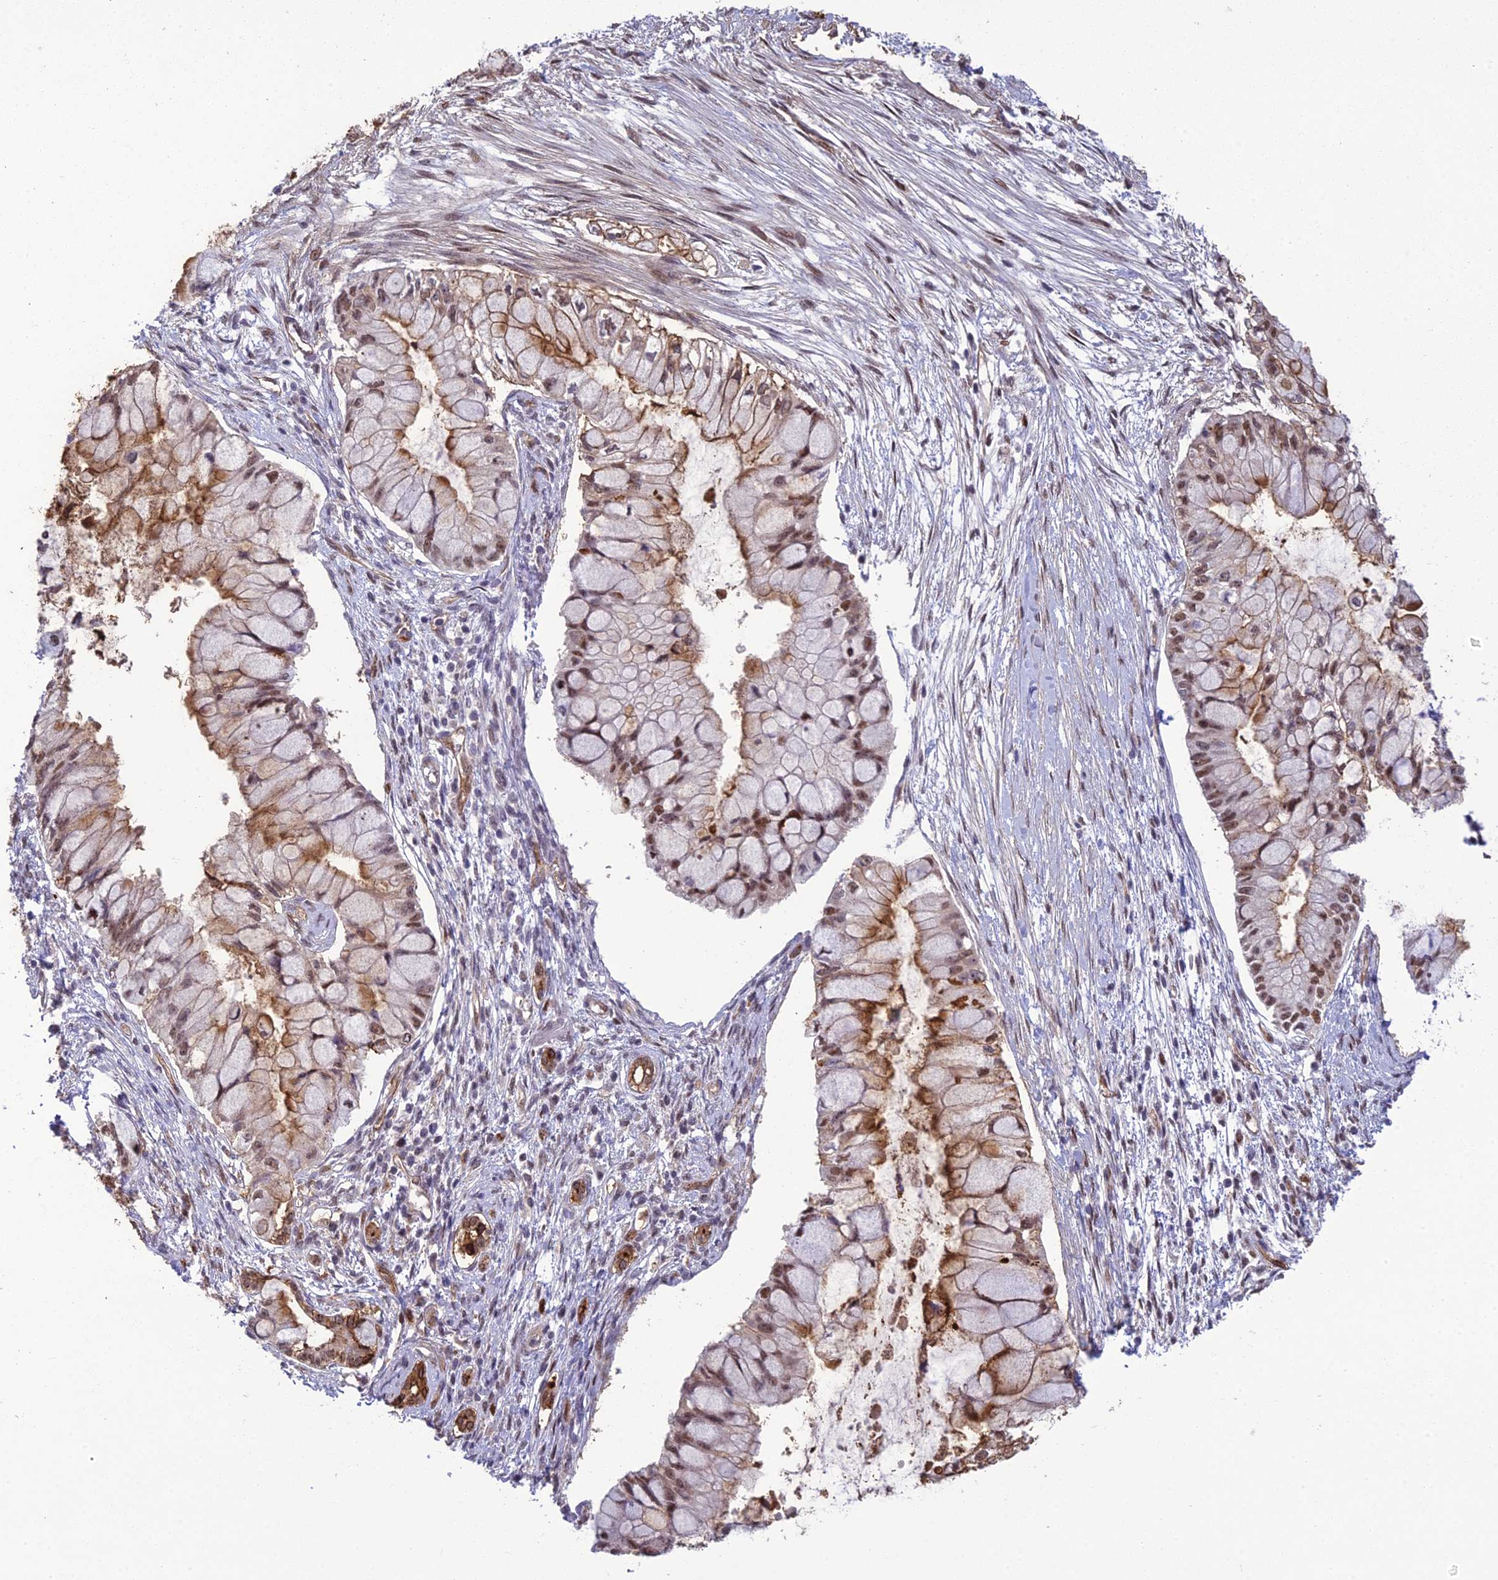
{"staining": {"intensity": "moderate", "quantity": ">75%", "location": "cytoplasmic/membranous,nuclear"}, "tissue": "pancreatic cancer", "cell_type": "Tumor cells", "image_type": "cancer", "snomed": [{"axis": "morphology", "description": "Adenocarcinoma, NOS"}, {"axis": "topography", "description": "Pancreas"}], "caption": "Adenocarcinoma (pancreatic) stained with DAB (3,3'-diaminobenzidine) IHC displays medium levels of moderate cytoplasmic/membranous and nuclear staining in approximately >75% of tumor cells. (IHC, brightfield microscopy, high magnification).", "gene": "RANBP3", "patient": {"sex": "male", "age": 48}}